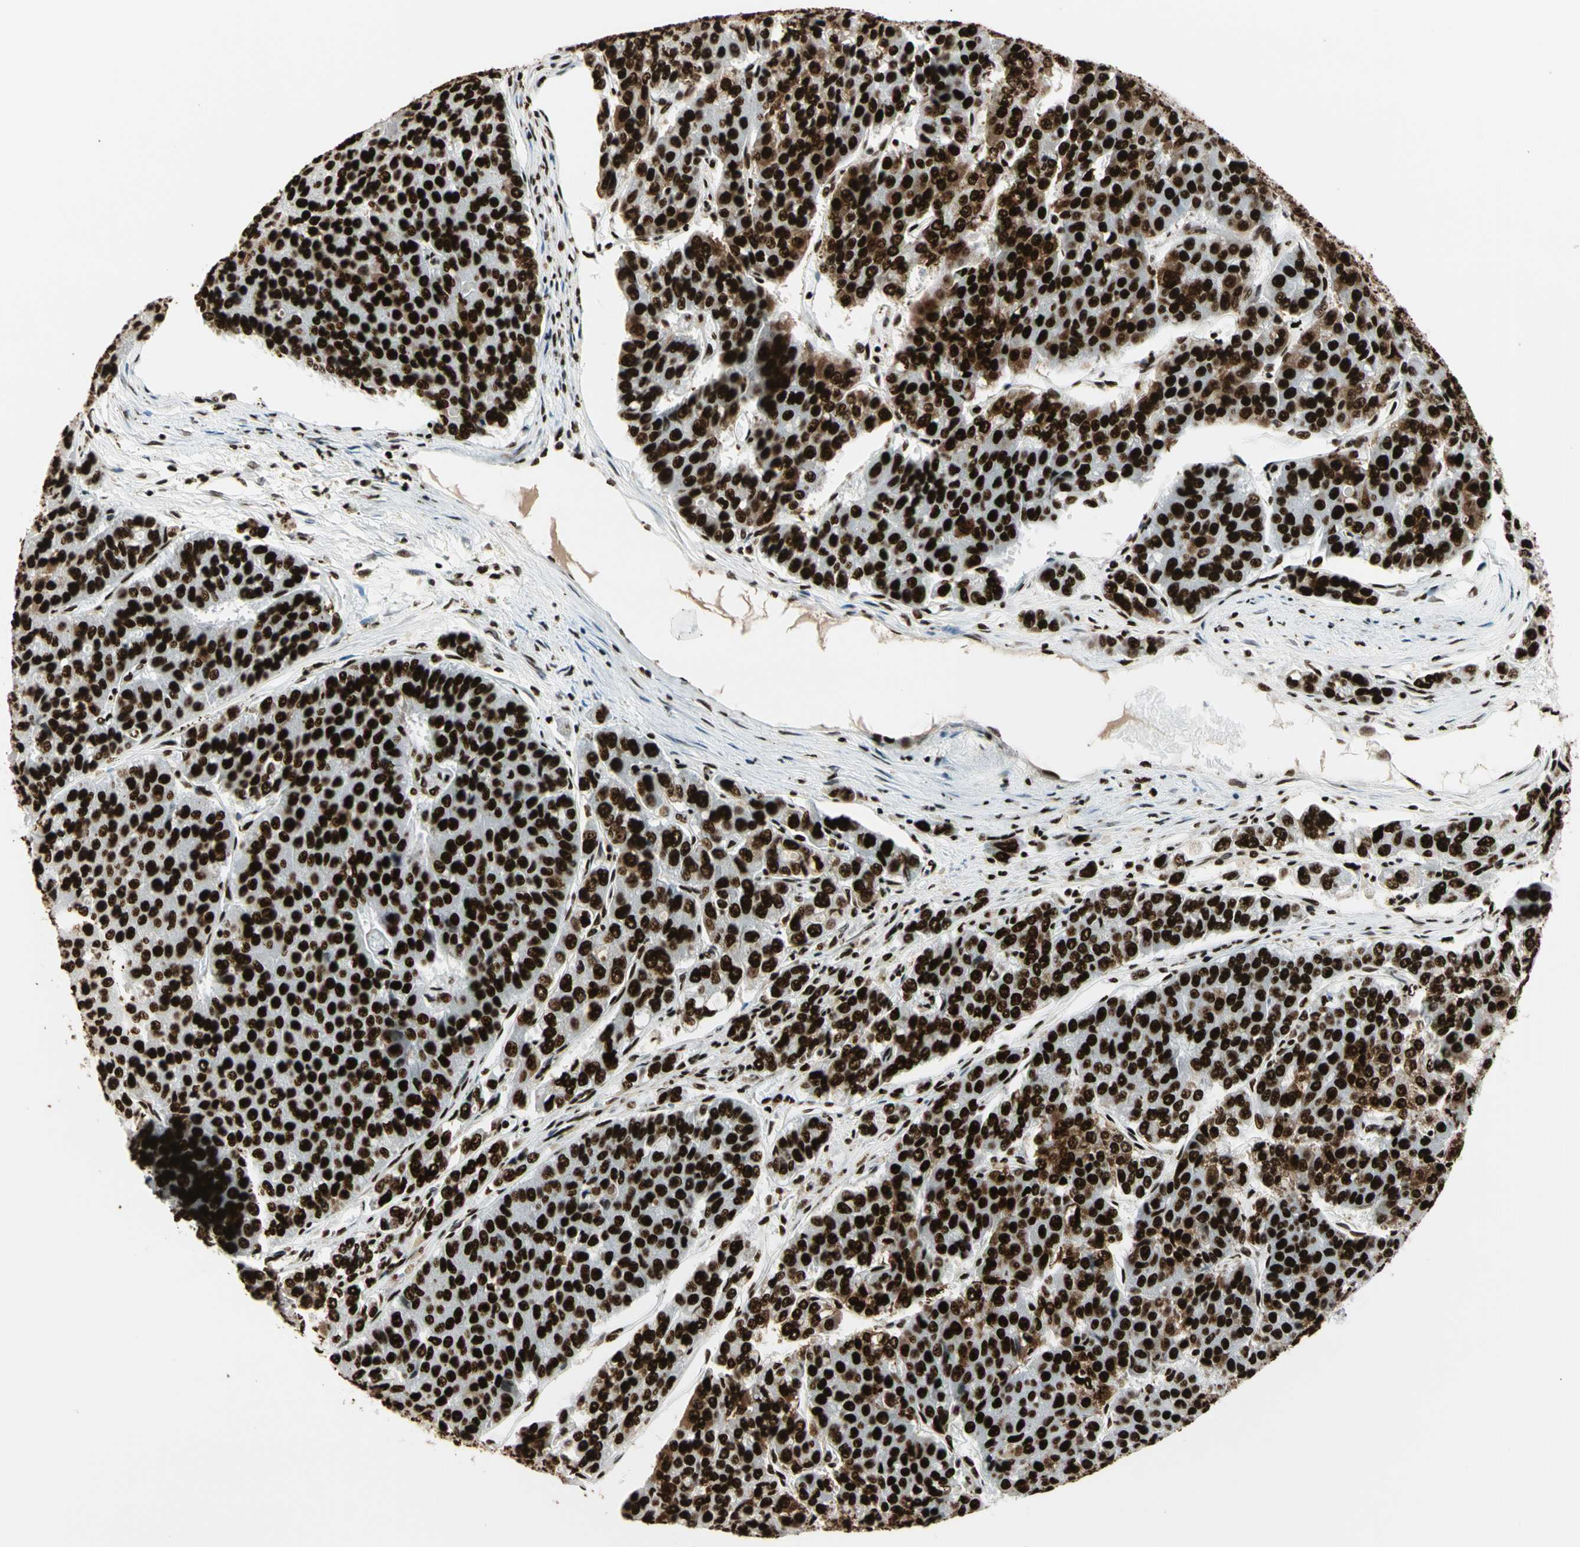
{"staining": {"intensity": "strong", "quantity": ">75%", "location": "nuclear"}, "tissue": "pancreatic cancer", "cell_type": "Tumor cells", "image_type": "cancer", "snomed": [{"axis": "morphology", "description": "Adenocarcinoma, NOS"}, {"axis": "topography", "description": "Pancreas"}], "caption": "Pancreatic cancer tissue demonstrates strong nuclear positivity in approximately >75% of tumor cells Immunohistochemistry (ihc) stains the protein of interest in brown and the nuclei are stained blue.", "gene": "CCAR1", "patient": {"sex": "male", "age": 50}}